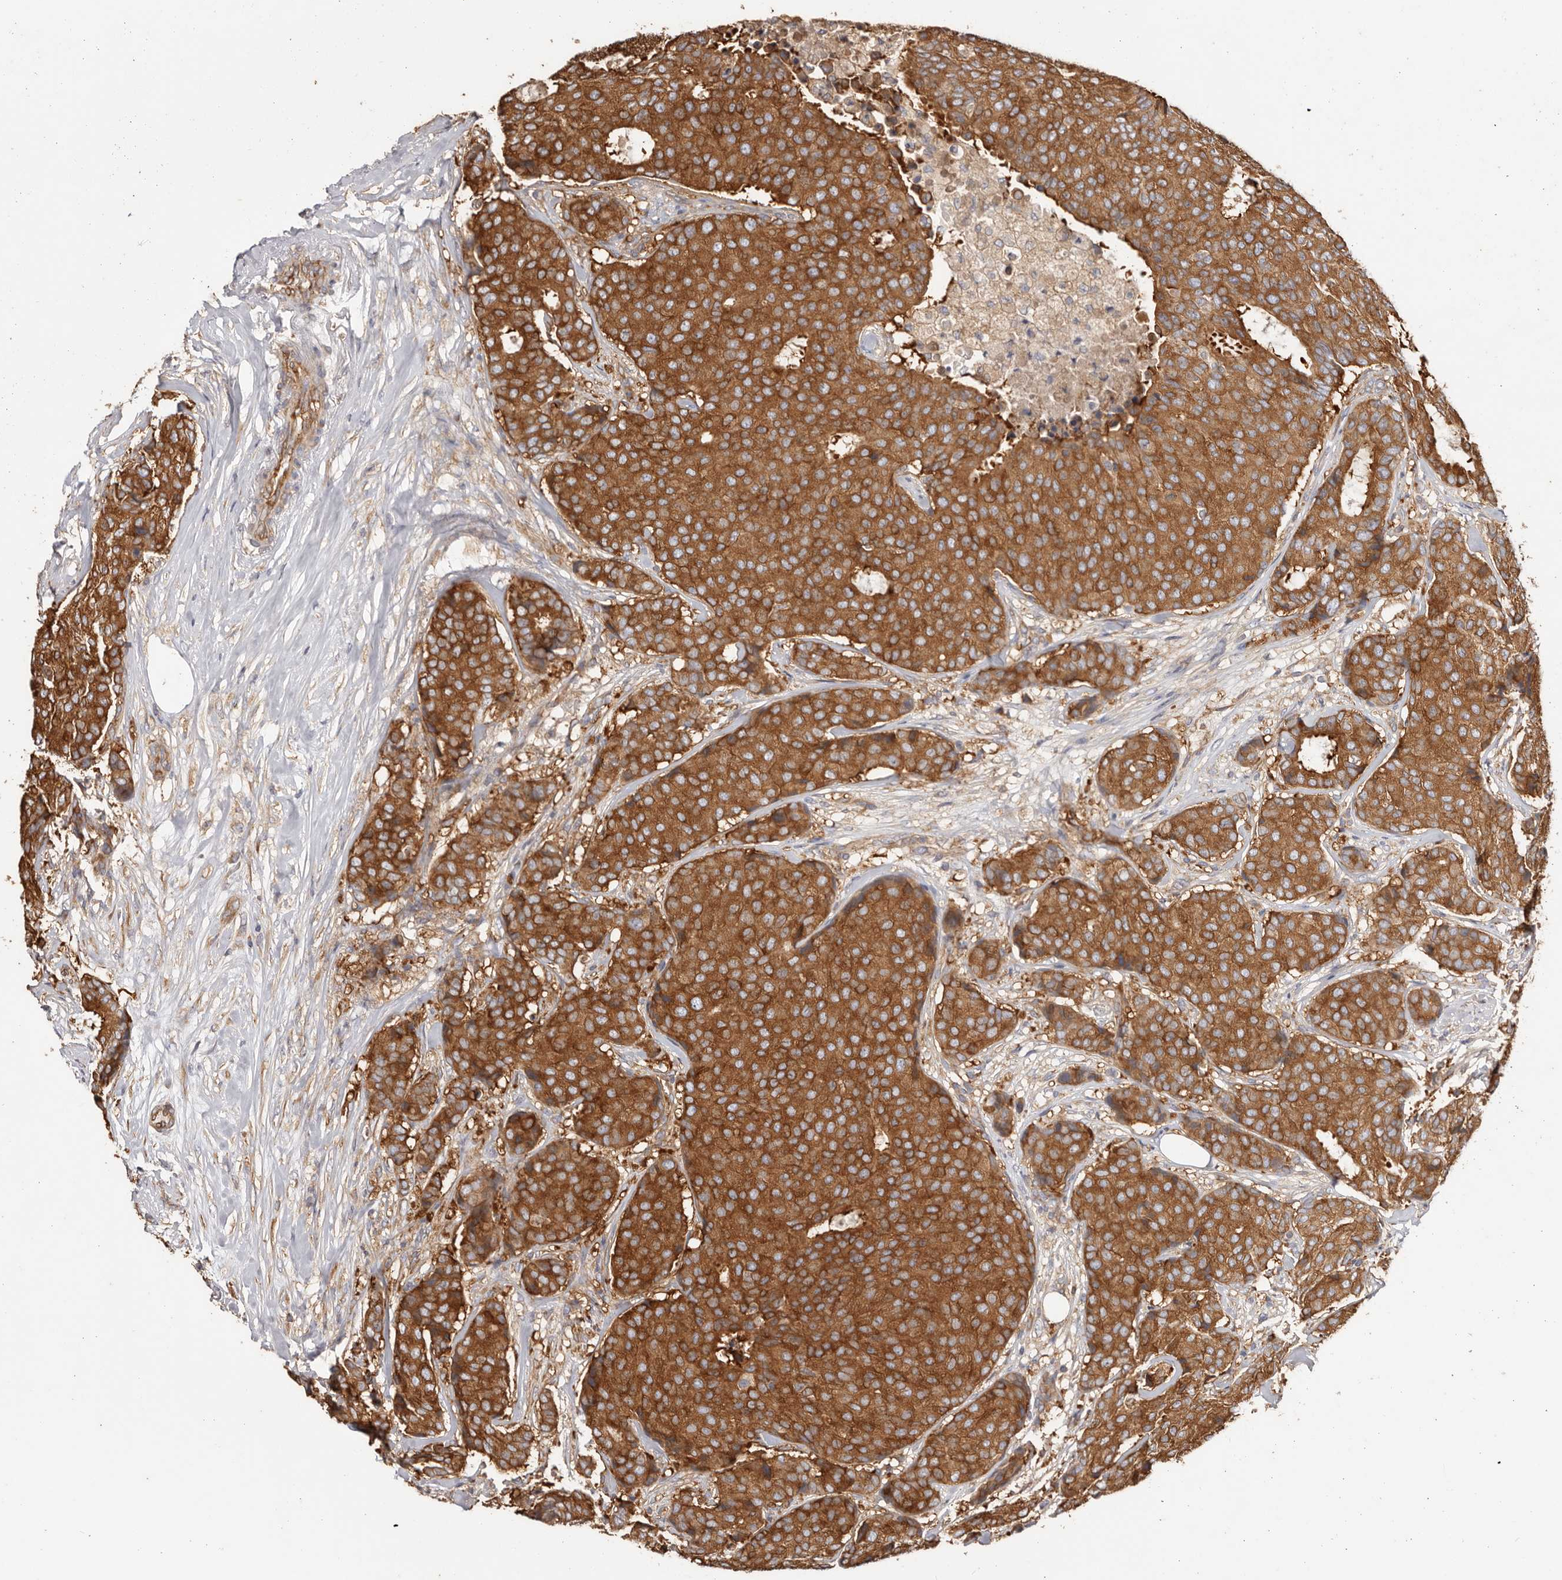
{"staining": {"intensity": "strong", "quantity": ">75%", "location": "cytoplasmic/membranous"}, "tissue": "breast cancer", "cell_type": "Tumor cells", "image_type": "cancer", "snomed": [{"axis": "morphology", "description": "Duct carcinoma"}, {"axis": "topography", "description": "Breast"}], "caption": "Human breast cancer (infiltrating ductal carcinoma) stained with a protein marker reveals strong staining in tumor cells.", "gene": "EPRS1", "patient": {"sex": "female", "age": 75}}